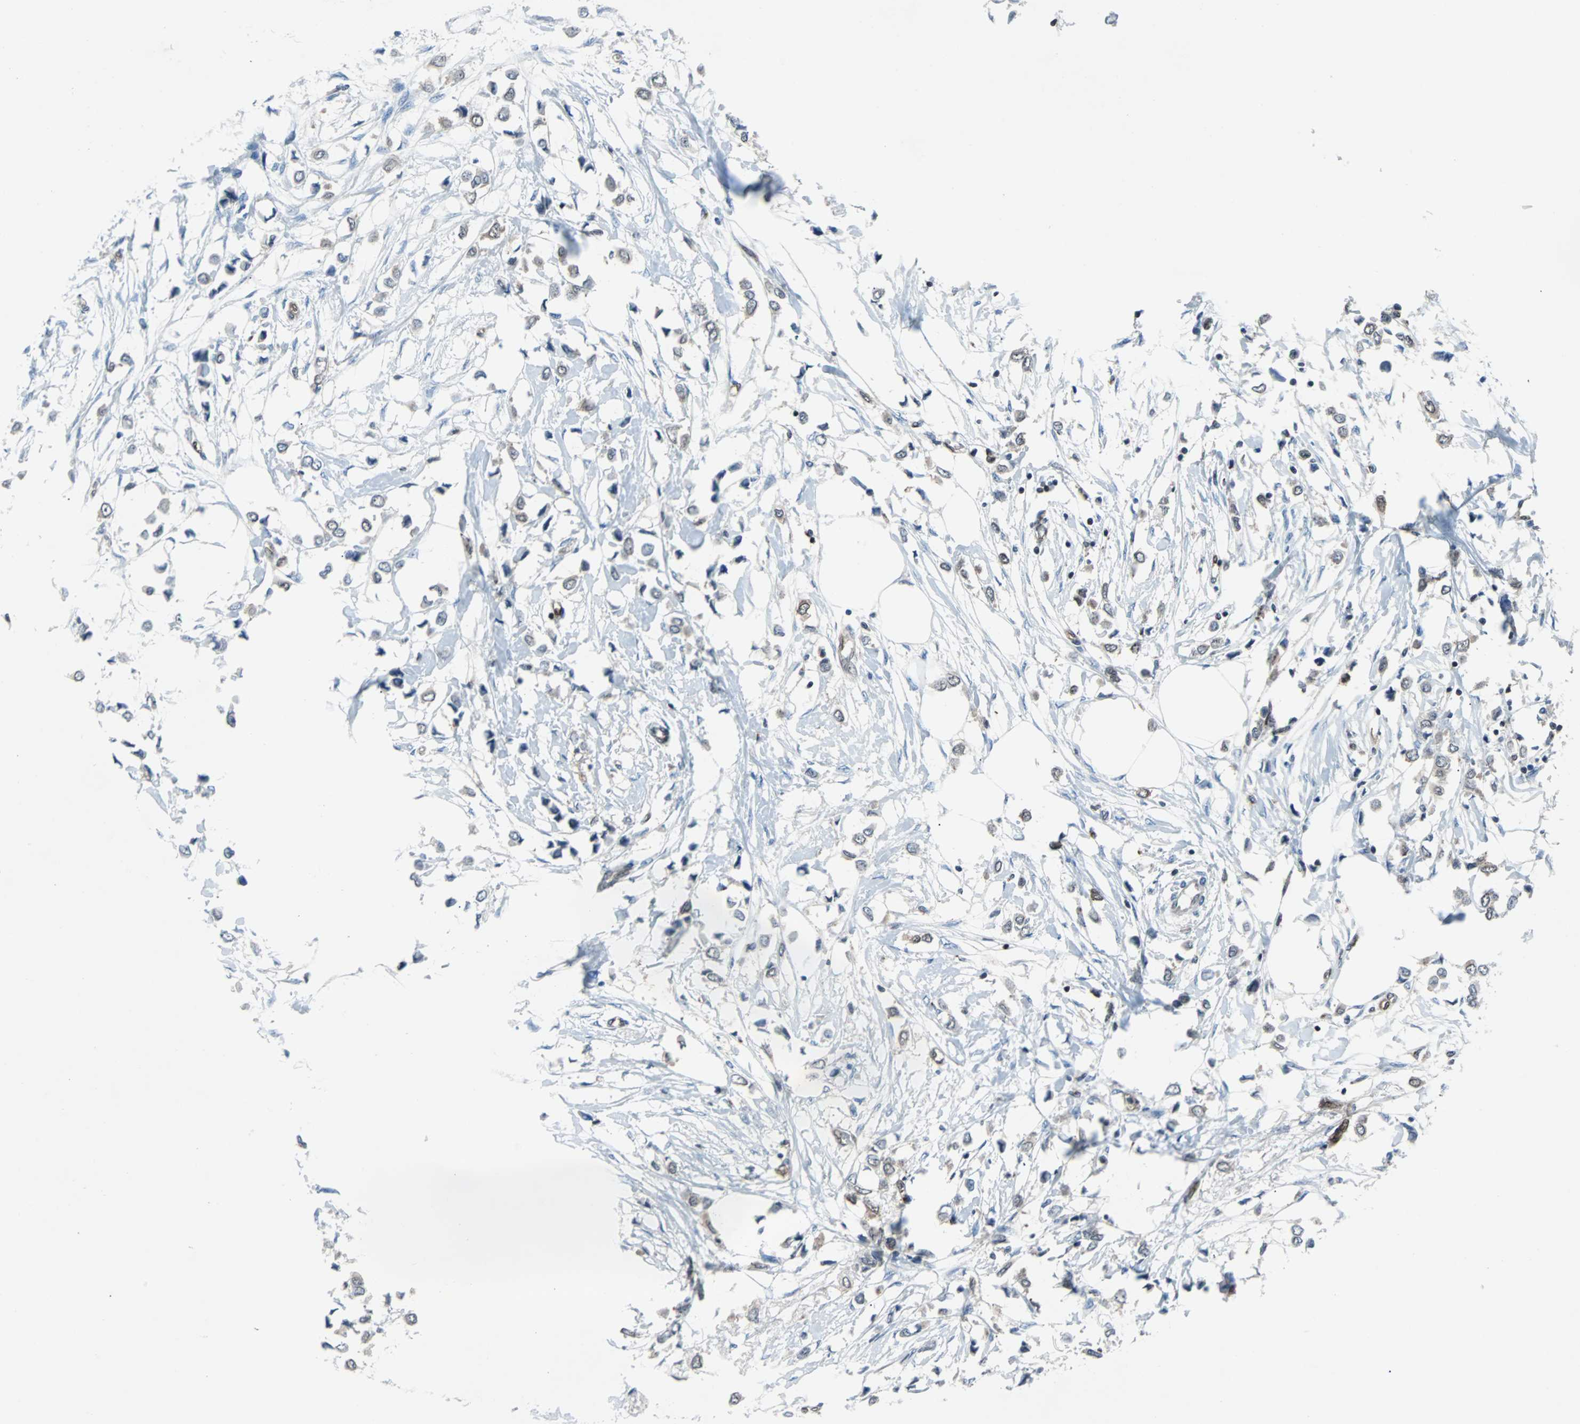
{"staining": {"intensity": "weak", "quantity": "<25%", "location": "cytoplasmic/membranous"}, "tissue": "breast cancer", "cell_type": "Tumor cells", "image_type": "cancer", "snomed": [{"axis": "morphology", "description": "Lobular carcinoma"}, {"axis": "topography", "description": "Breast"}], "caption": "Immunohistochemistry (IHC) of breast cancer reveals no positivity in tumor cells.", "gene": "MAP2K6", "patient": {"sex": "female", "age": 51}}